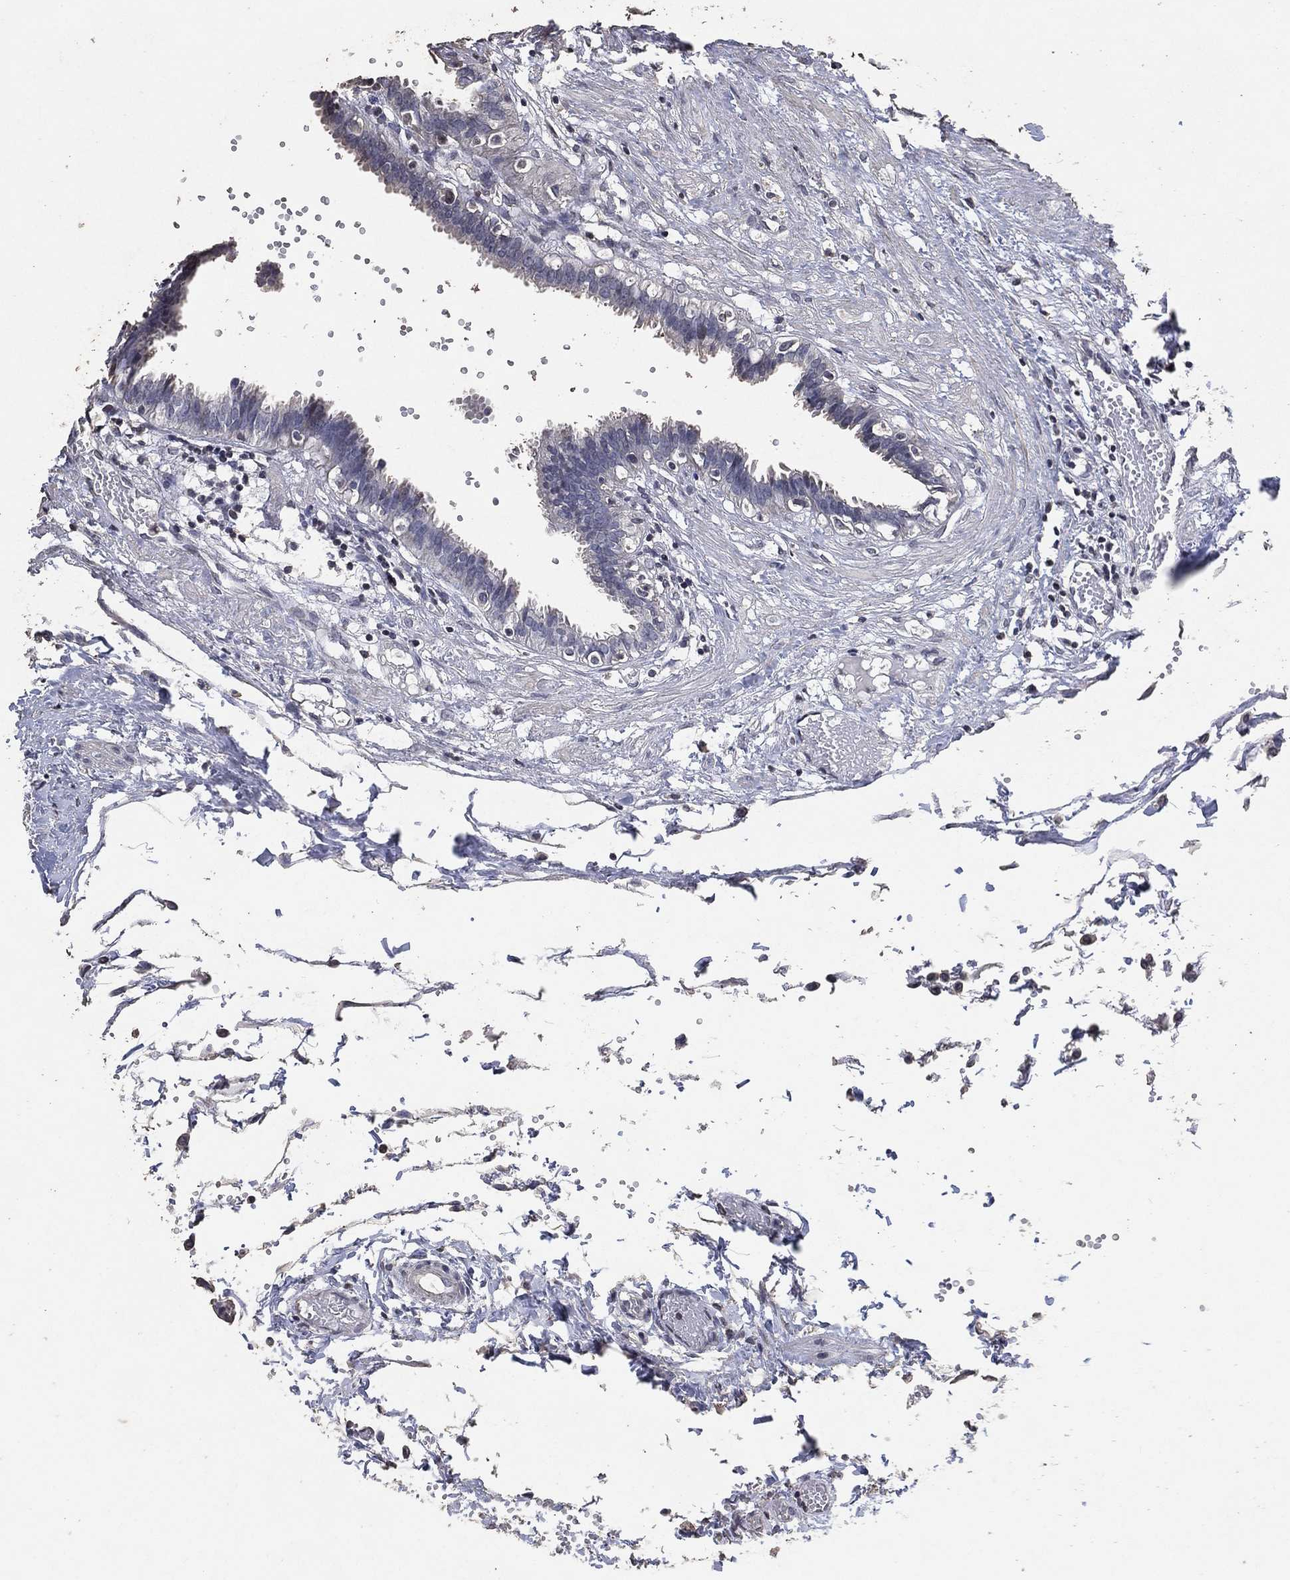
{"staining": {"intensity": "negative", "quantity": "none", "location": "none"}, "tissue": "fallopian tube", "cell_type": "Glandular cells", "image_type": "normal", "snomed": [{"axis": "morphology", "description": "Normal tissue, NOS"}, {"axis": "topography", "description": "Fallopian tube"}], "caption": "Immunohistochemistry (IHC) photomicrograph of normal fallopian tube: fallopian tube stained with DAB demonstrates no significant protein expression in glandular cells.", "gene": "ADPRHL1", "patient": {"sex": "female", "age": 37}}